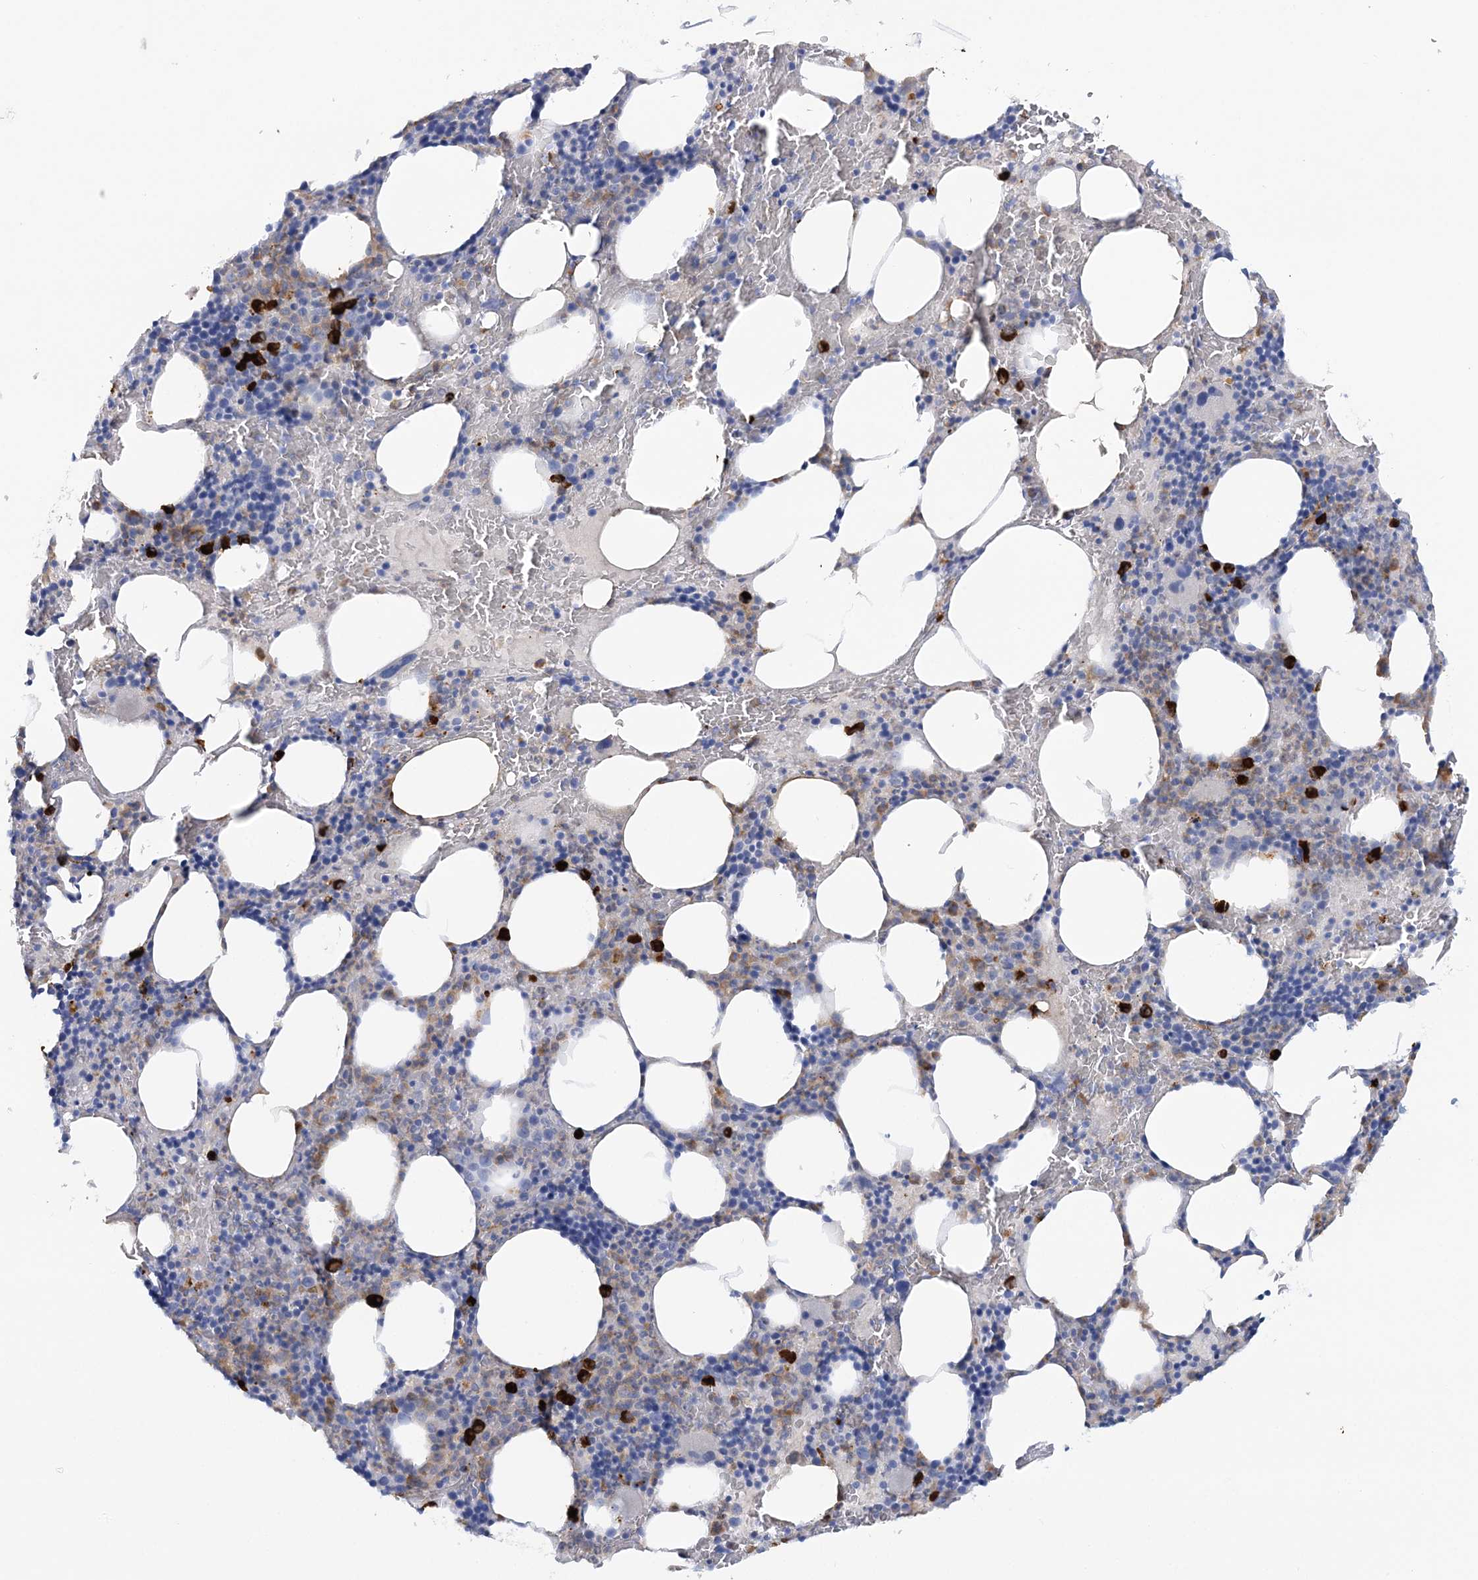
{"staining": {"intensity": "strong", "quantity": "<25%", "location": "cytoplasmic/membranous"}, "tissue": "bone marrow", "cell_type": "Hematopoietic cells", "image_type": "normal", "snomed": [{"axis": "morphology", "description": "Normal tissue, NOS"}, {"axis": "topography", "description": "Bone marrow"}], "caption": "A micrograph of bone marrow stained for a protein exhibits strong cytoplasmic/membranous brown staining in hematopoietic cells. The staining was performed using DAB to visualize the protein expression in brown, while the nuclei were stained in blue with hematoxylin (Magnification: 20x).", "gene": "WDSUB1", "patient": {"sex": "male", "age": 62}}